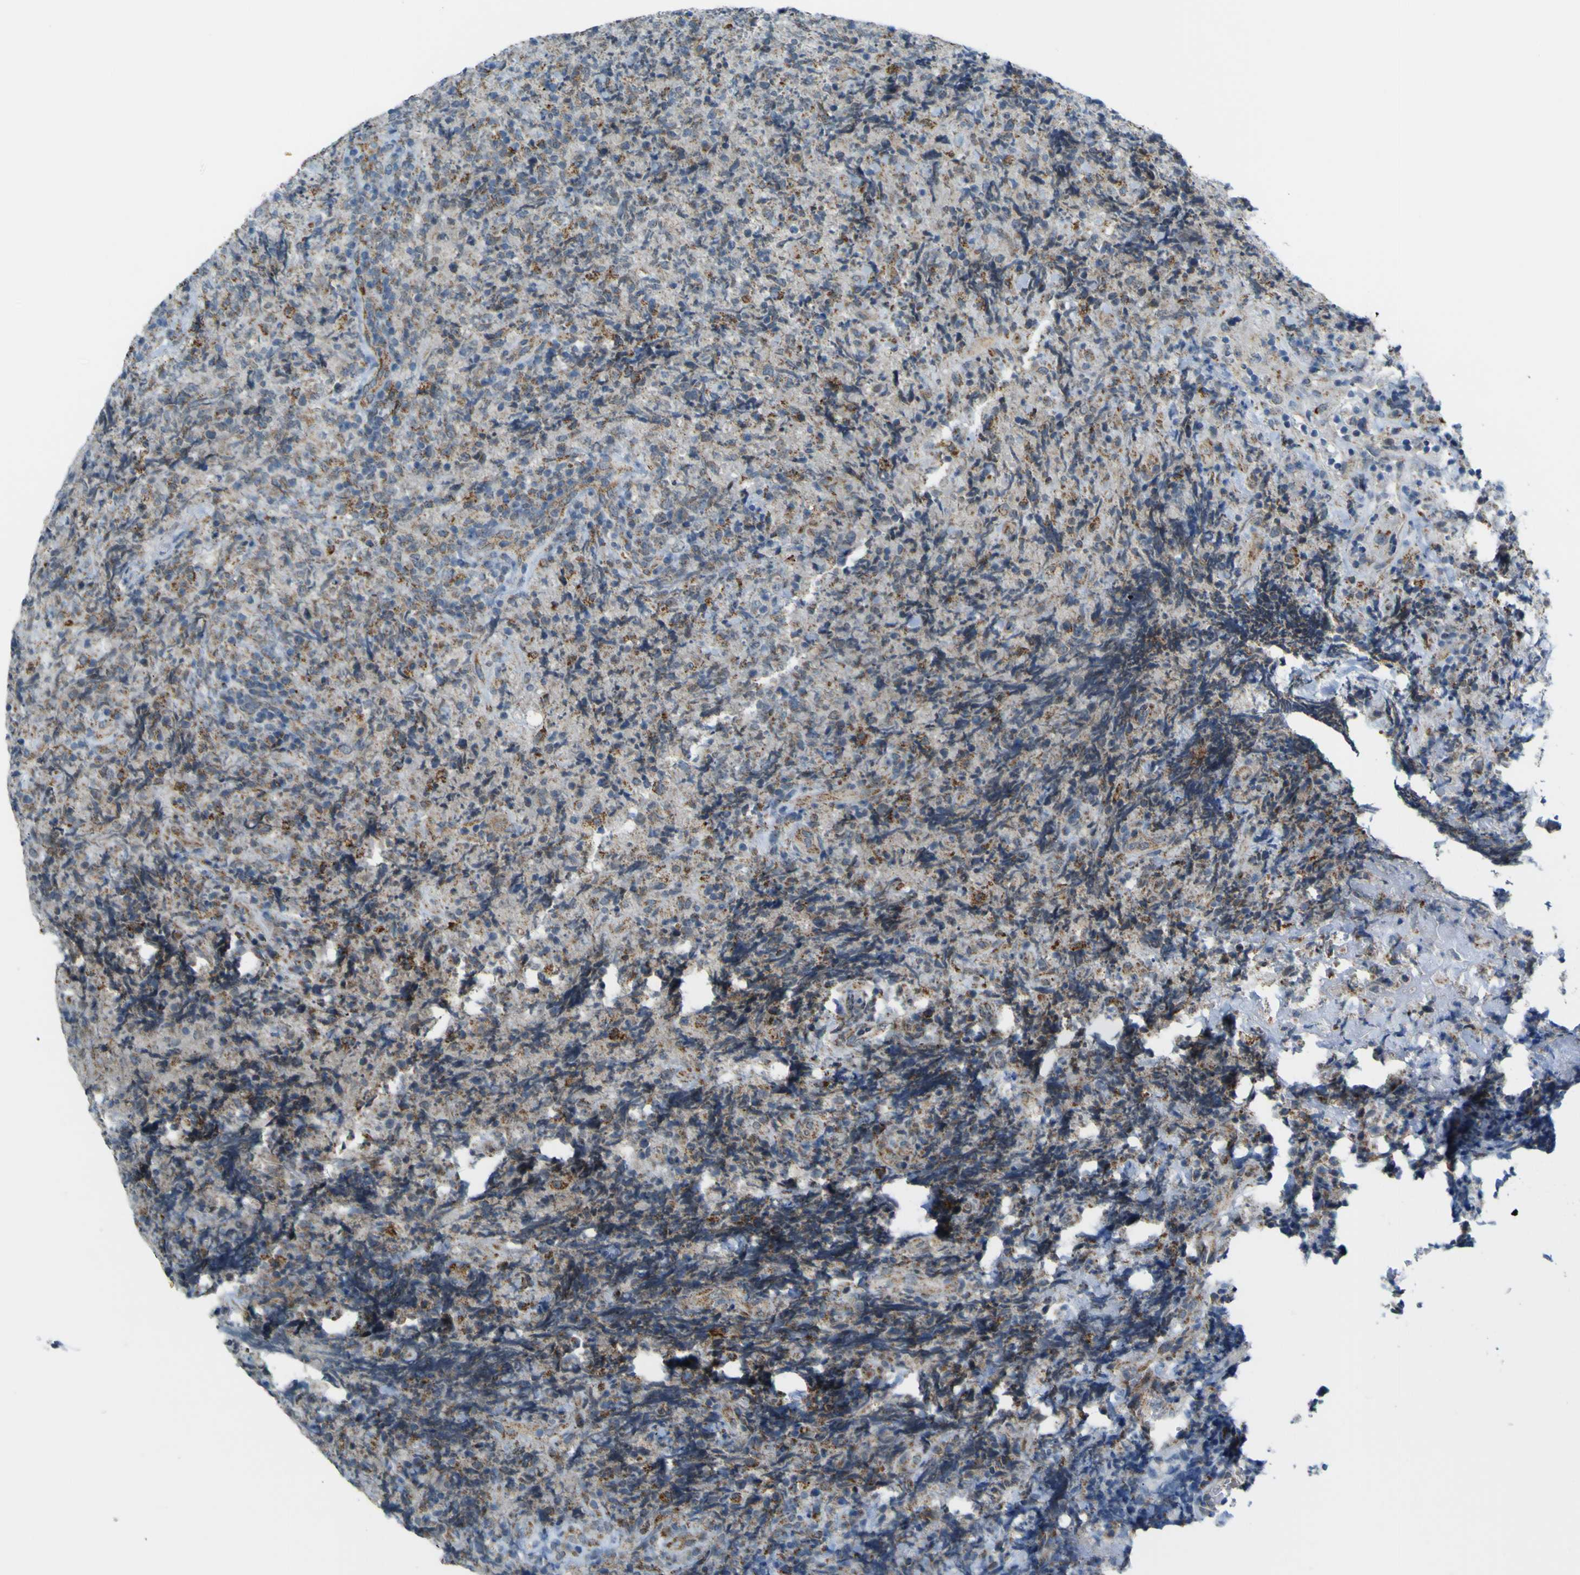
{"staining": {"intensity": "weak", "quantity": "25%-75%", "location": "cytoplasmic/membranous"}, "tissue": "lymphoma", "cell_type": "Tumor cells", "image_type": "cancer", "snomed": [{"axis": "morphology", "description": "Malignant lymphoma, non-Hodgkin's type, High grade"}, {"axis": "topography", "description": "Tonsil"}], "caption": "Brown immunohistochemical staining in lymphoma displays weak cytoplasmic/membranous expression in approximately 25%-75% of tumor cells.", "gene": "ACBD5", "patient": {"sex": "female", "age": 36}}